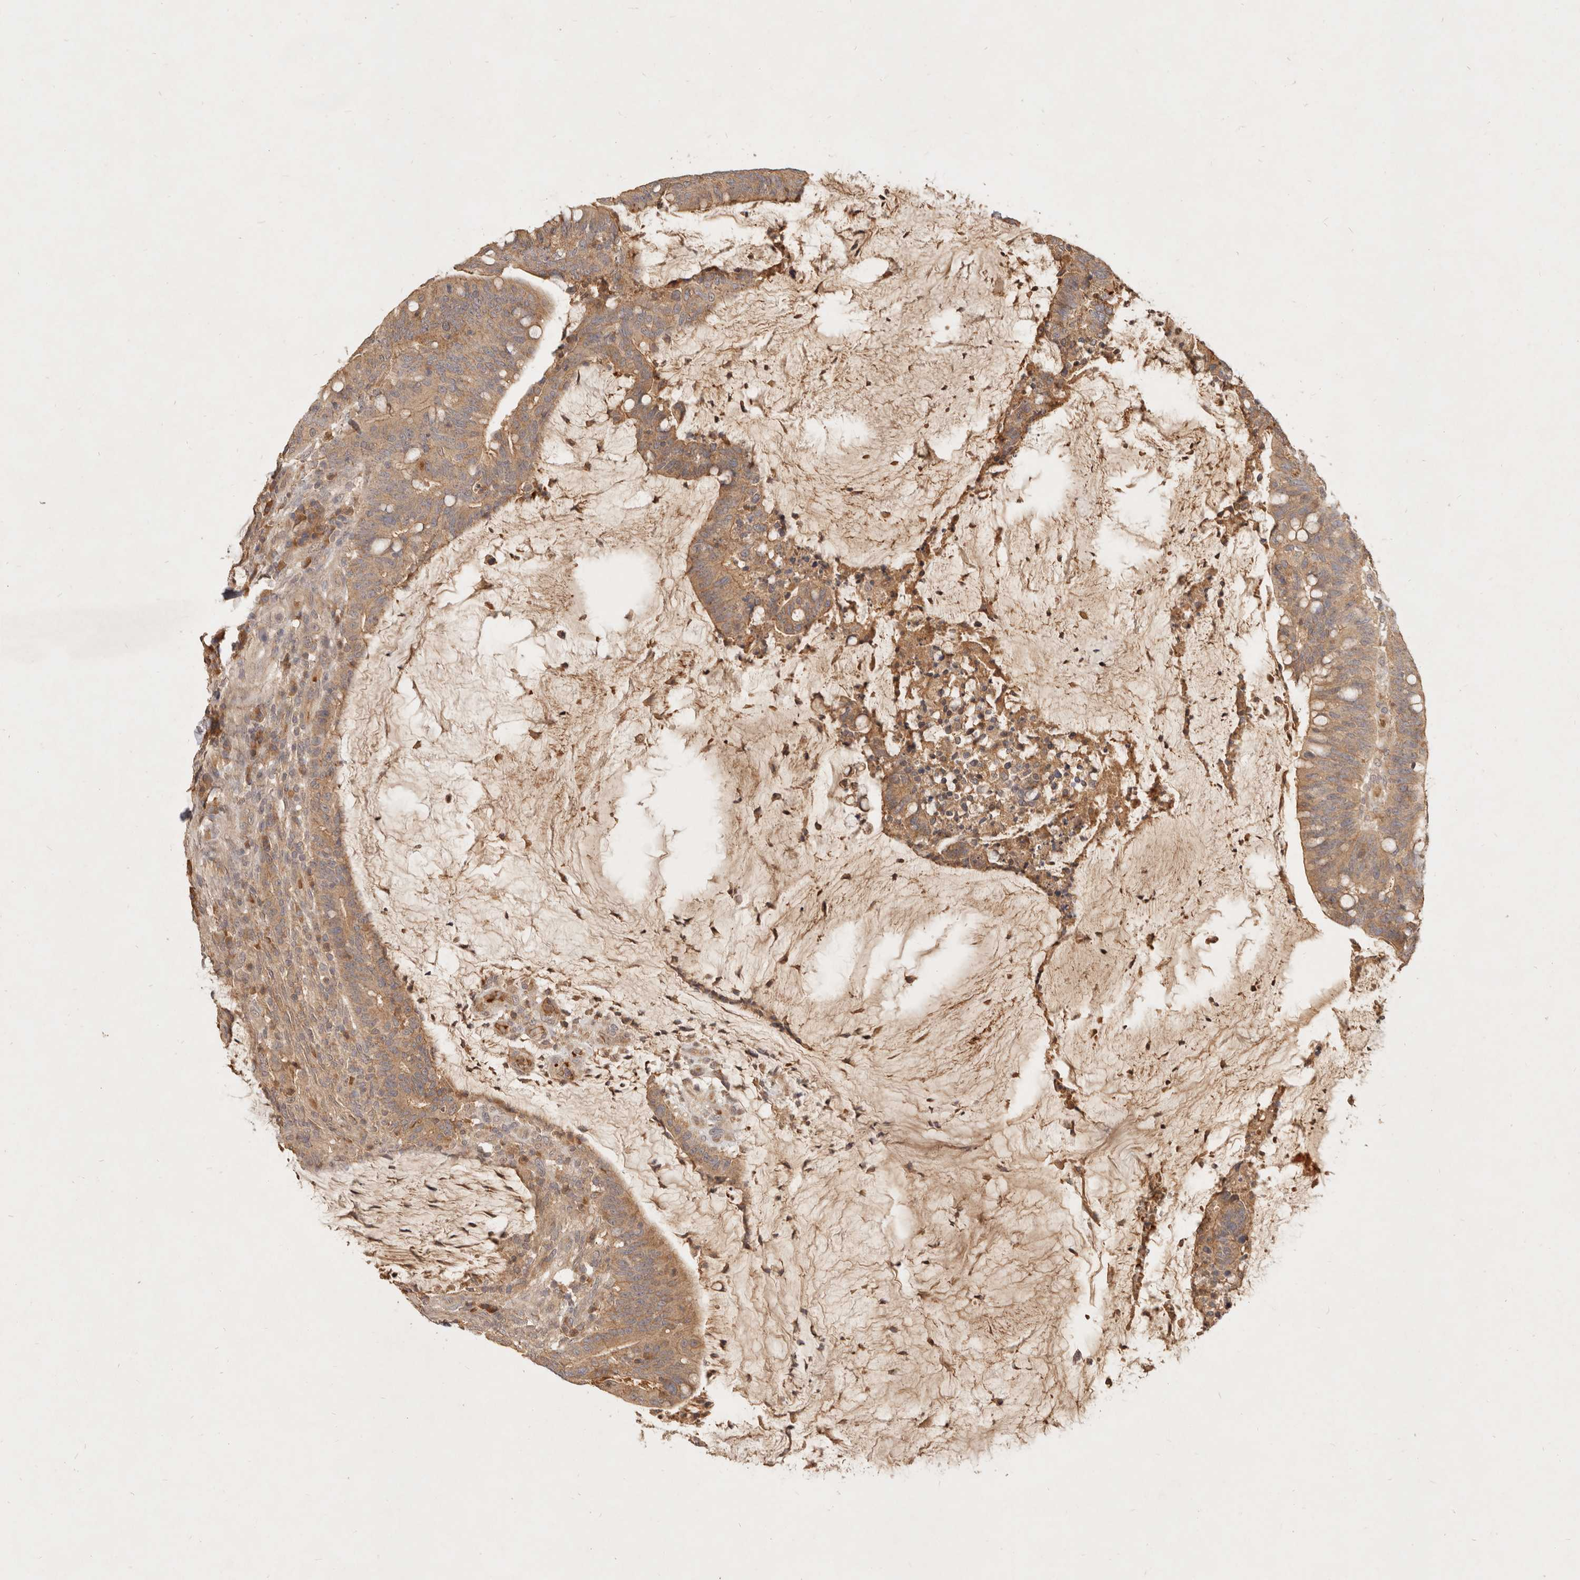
{"staining": {"intensity": "moderate", "quantity": ">75%", "location": "cytoplasmic/membranous"}, "tissue": "colorectal cancer", "cell_type": "Tumor cells", "image_type": "cancer", "snomed": [{"axis": "morphology", "description": "Adenocarcinoma, NOS"}, {"axis": "topography", "description": "Colon"}], "caption": "This micrograph demonstrates colorectal adenocarcinoma stained with immunohistochemistry to label a protein in brown. The cytoplasmic/membranous of tumor cells show moderate positivity for the protein. Nuclei are counter-stained blue.", "gene": "FREM2", "patient": {"sex": "female", "age": 66}}